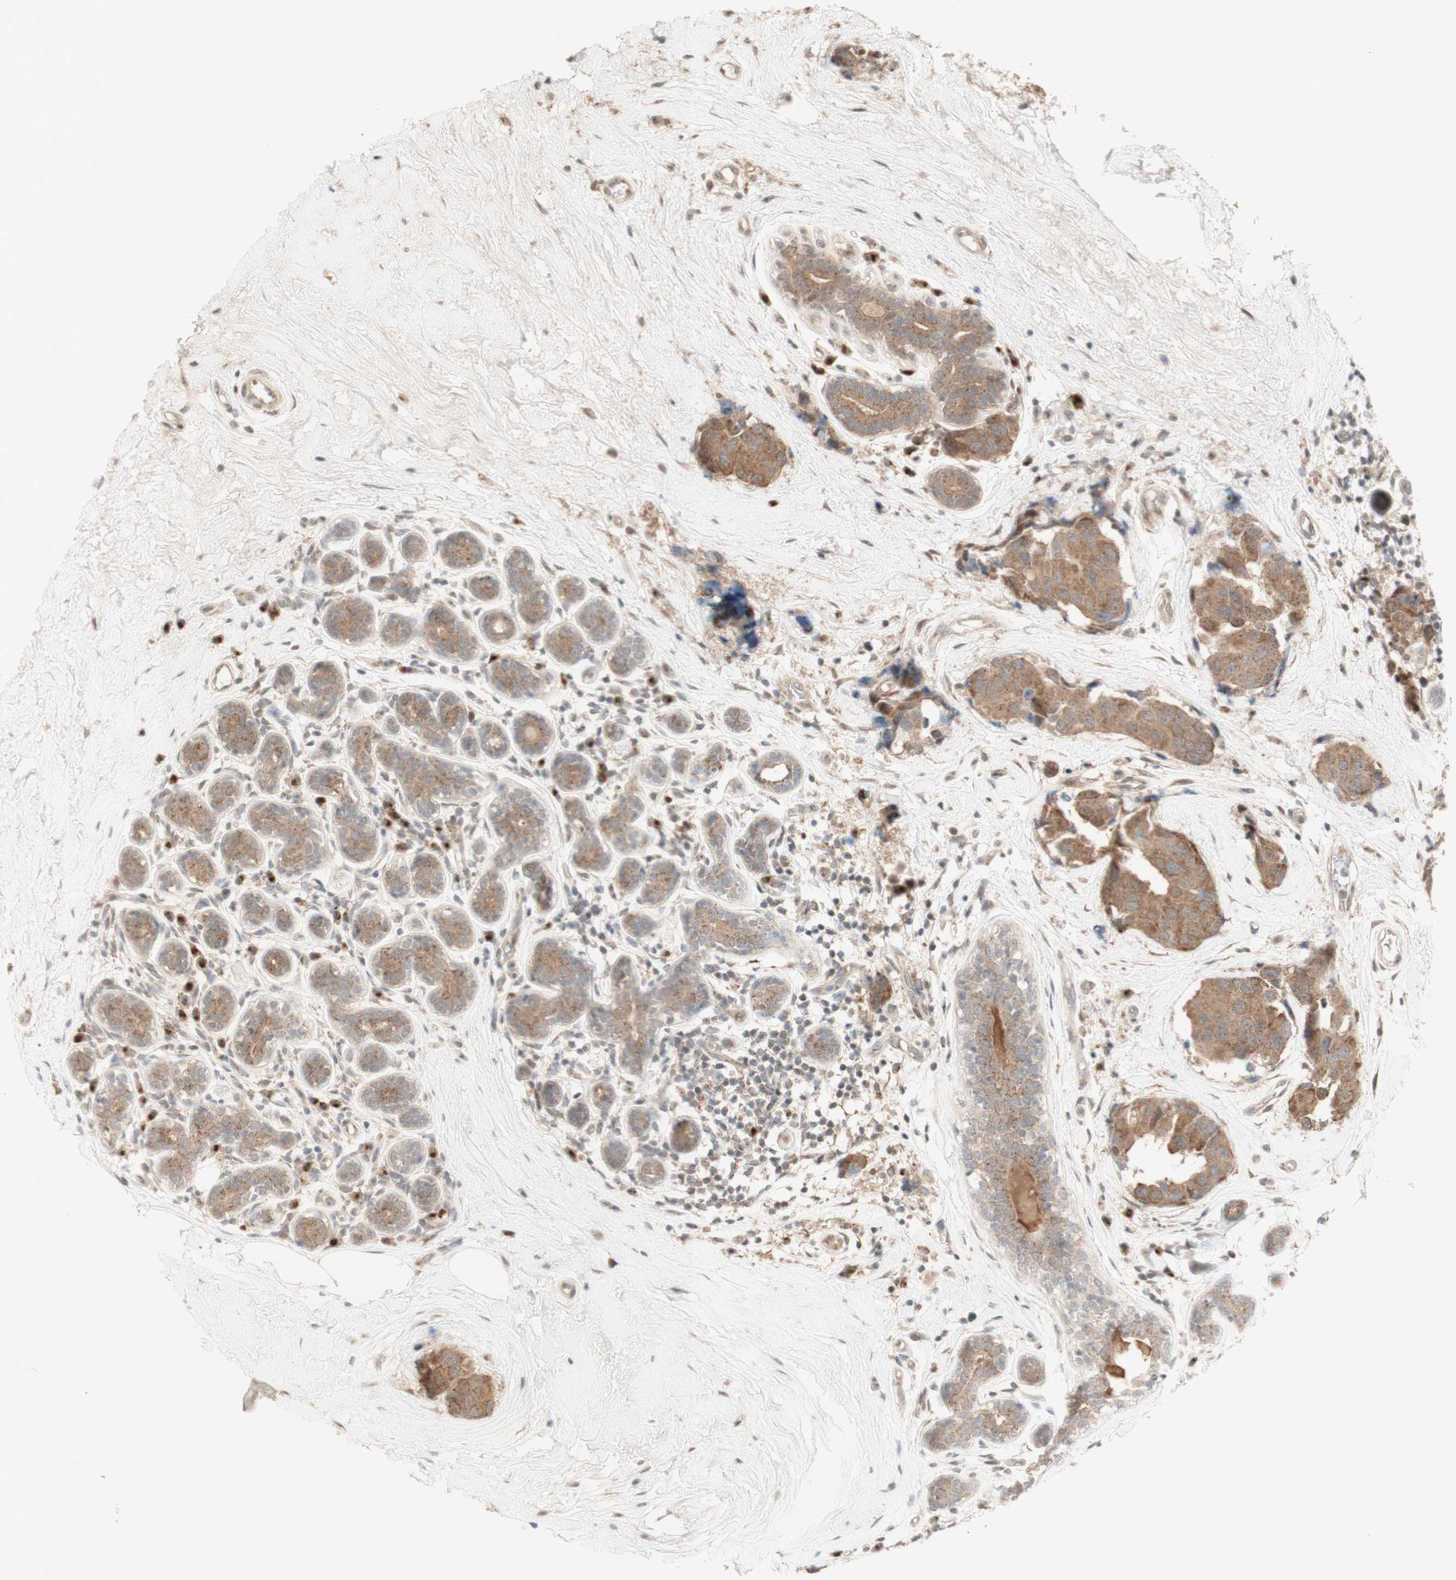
{"staining": {"intensity": "moderate", "quantity": ">75%", "location": "cytoplasmic/membranous"}, "tissue": "breast cancer", "cell_type": "Tumor cells", "image_type": "cancer", "snomed": [{"axis": "morphology", "description": "Normal tissue, NOS"}, {"axis": "morphology", "description": "Duct carcinoma"}, {"axis": "topography", "description": "Breast"}], "caption": "The micrograph demonstrates a brown stain indicating the presence of a protein in the cytoplasmic/membranous of tumor cells in breast cancer.", "gene": "CYLD", "patient": {"sex": "female", "age": 39}}